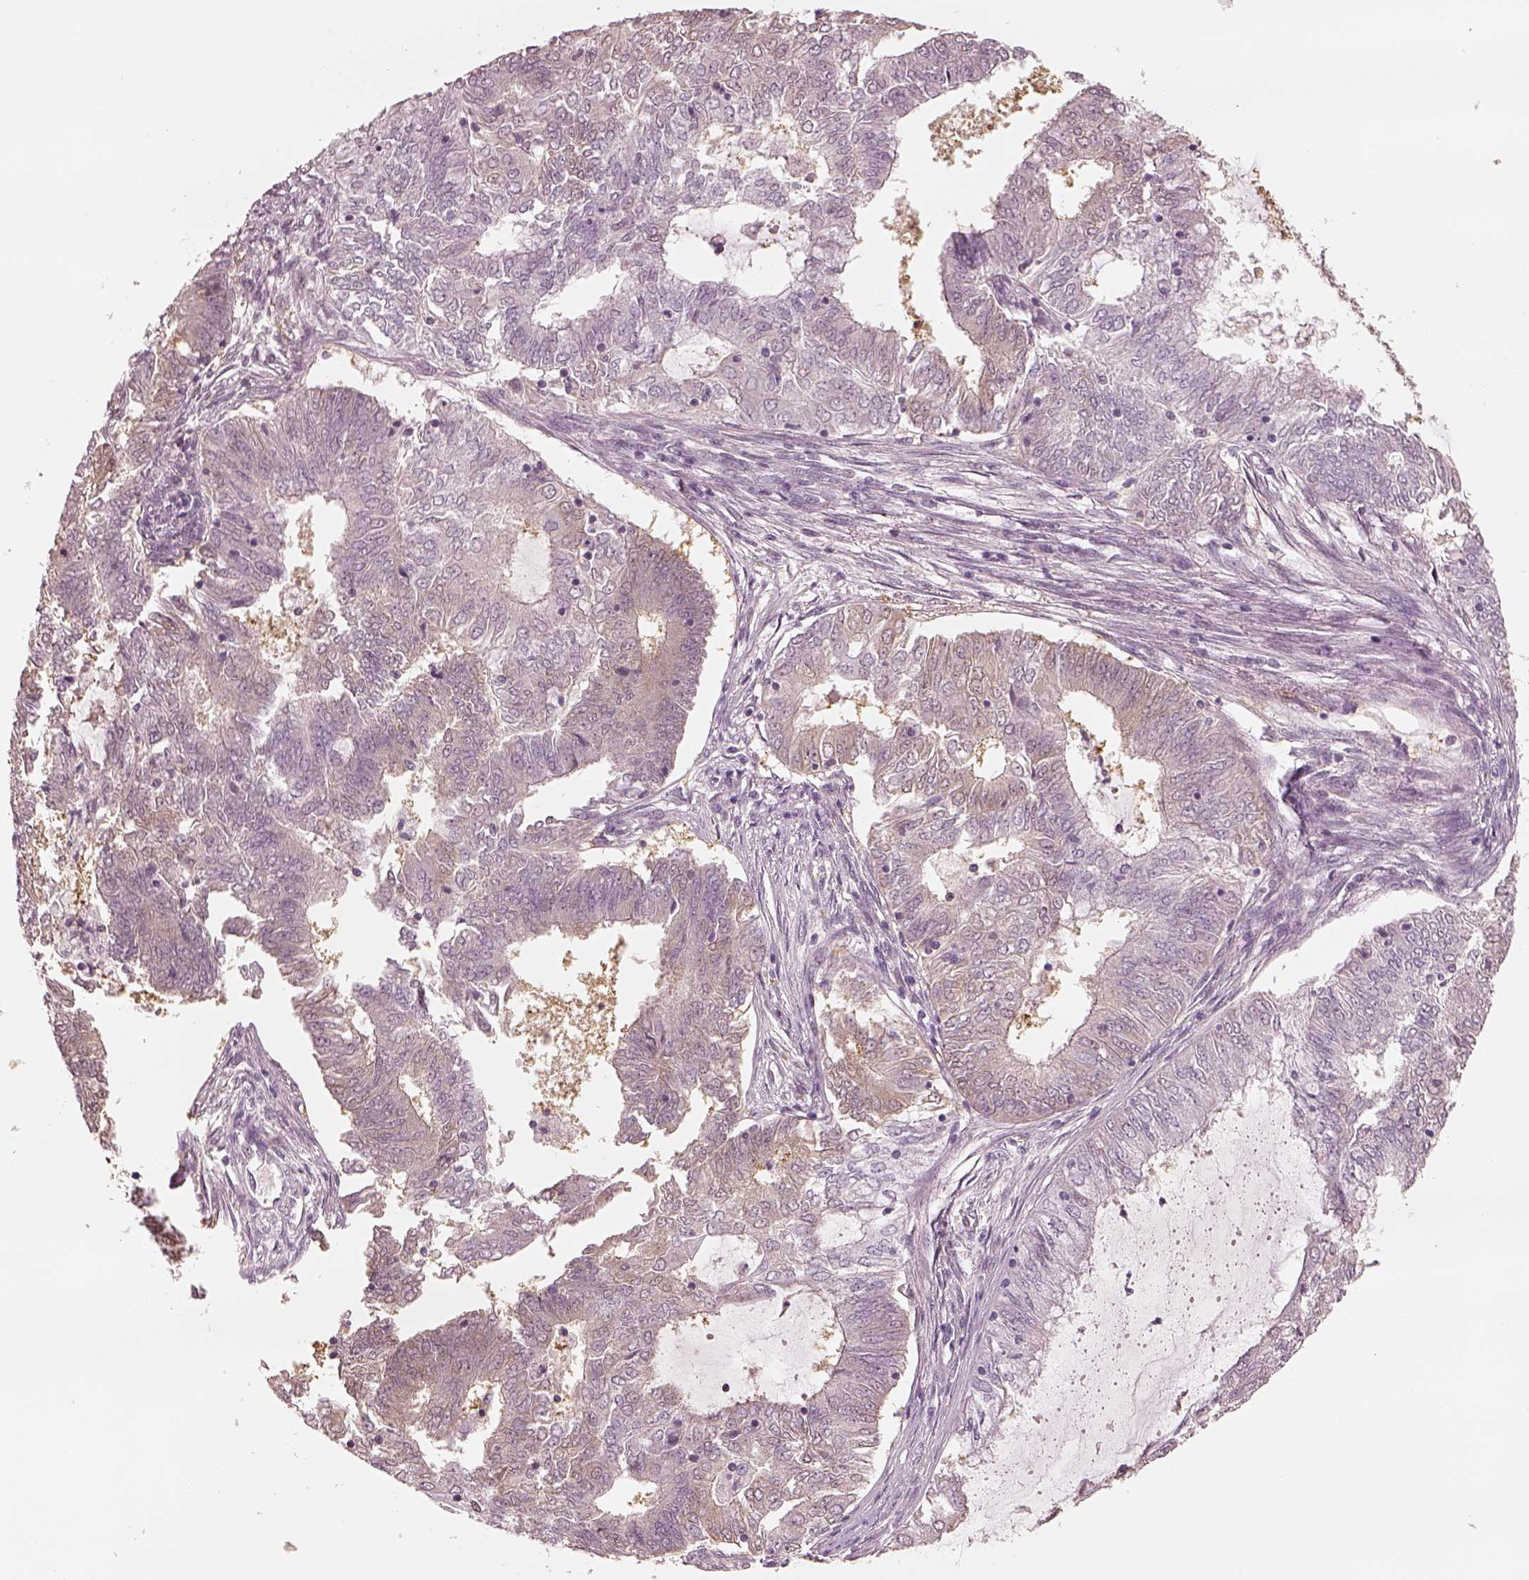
{"staining": {"intensity": "weak", "quantity": "<25%", "location": "cytoplasmic/membranous"}, "tissue": "endometrial cancer", "cell_type": "Tumor cells", "image_type": "cancer", "snomed": [{"axis": "morphology", "description": "Adenocarcinoma, NOS"}, {"axis": "topography", "description": "Endometrium"}], "caption": "High magnification brightfield microscopy of adenocarcinoma (endometrial) stained with DAB (brown) and counterstained with hematoxylin (blue): tumor cells show no significant expression.", "gene": "EGR4", "patient": {"sex": "female", "age": 62}}